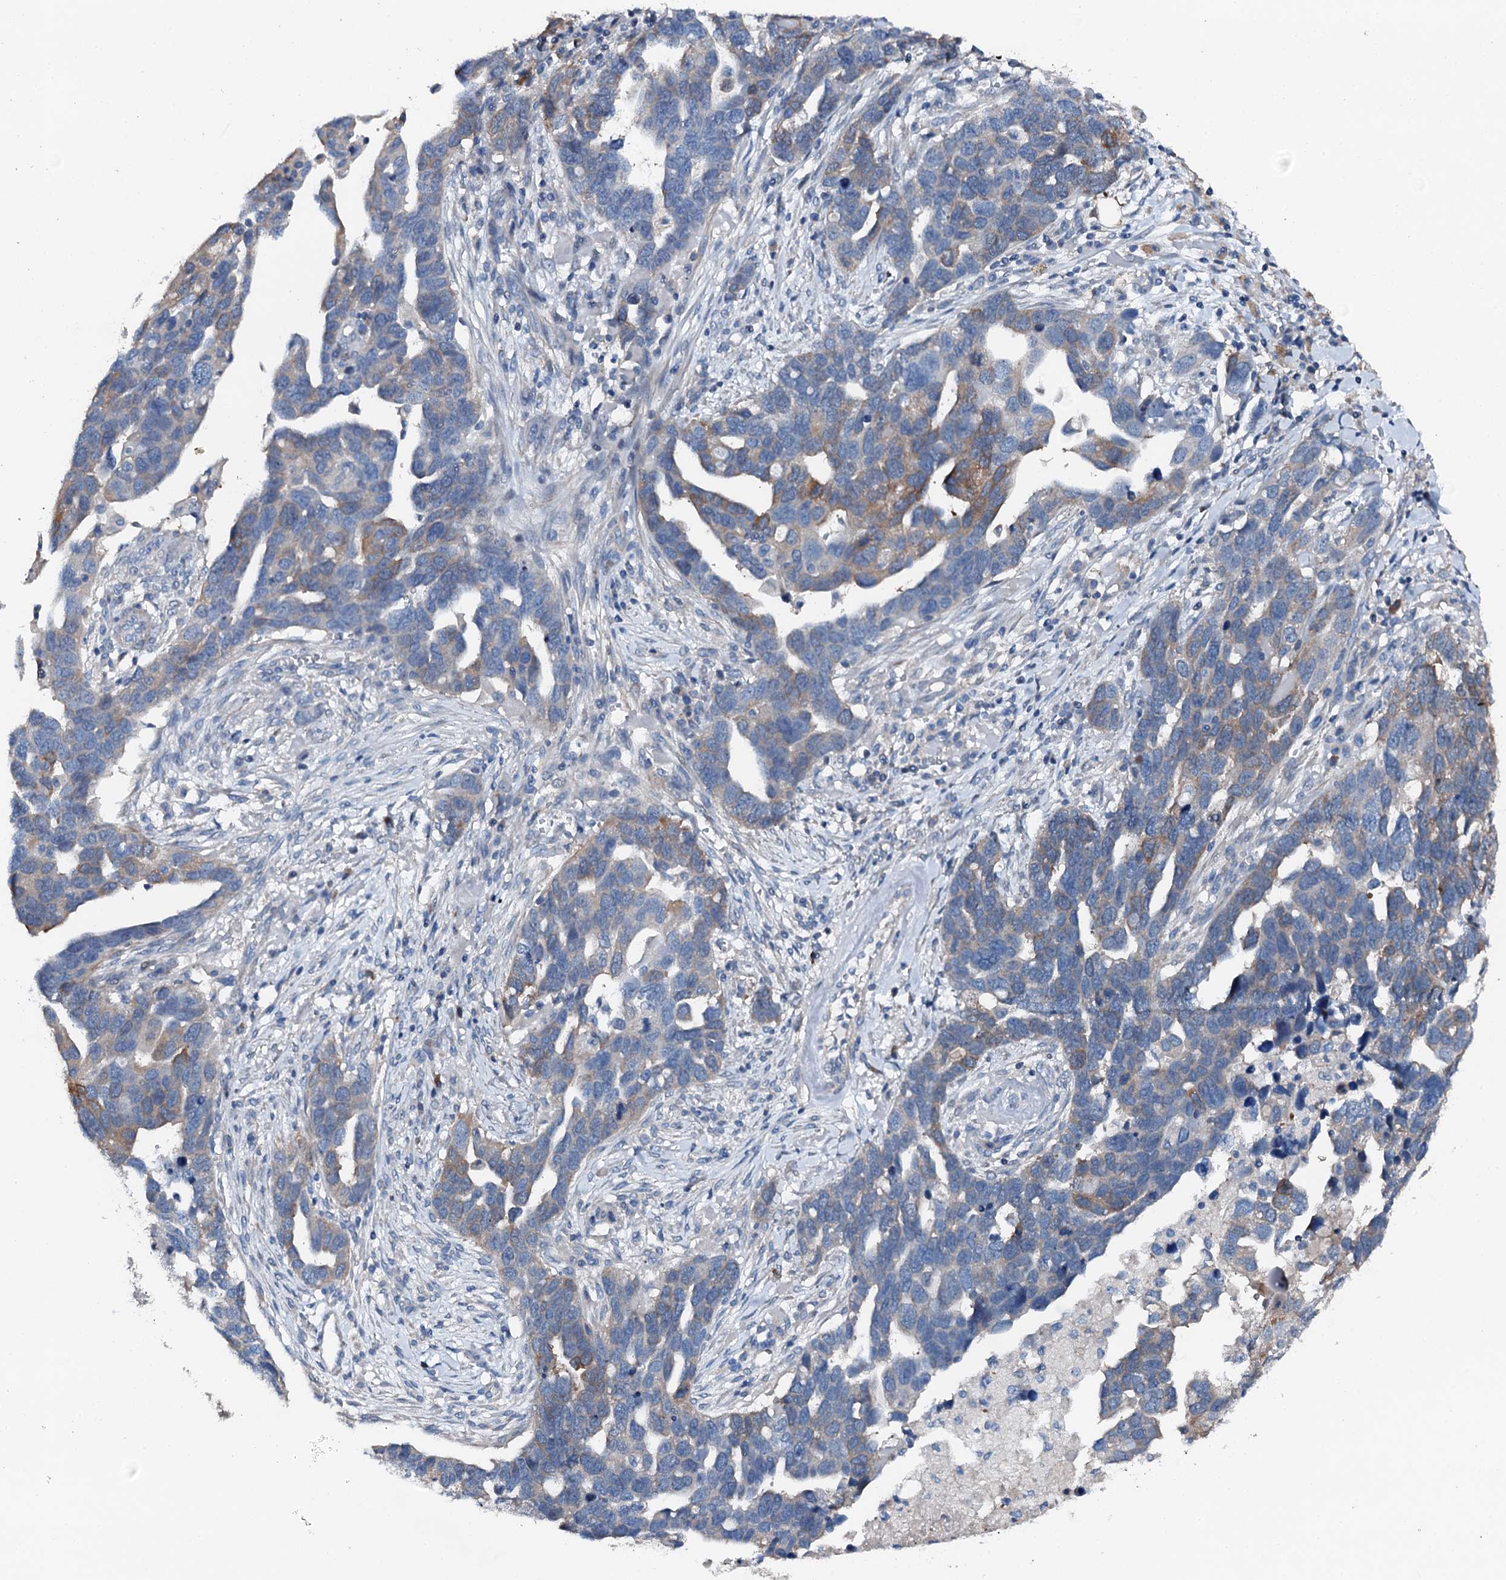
{"staining": {"intensity": "moderate", "quantity": "25%-75%", "location": "cytoplasmic/membranous"}, "tissue": "ovarian cancer", "cell_type": "Tumor cells", "image_type": "cancer", "snomed": [{"axis": "morphology", "description": "Cystadenocarcinoma, serous, NOS"}, {"axis": "topography", "description": "Ovary"}], "caption": "A high-resolution micrograph shows IHC staining of ovarian serous cystadenocarcinoma, which exhibits moderate cytoplasmic/membranous staining in about 25%-75% of tumor cells.", "gene": "GFOD2", "patient": {"sex": "female", "age": 54}}